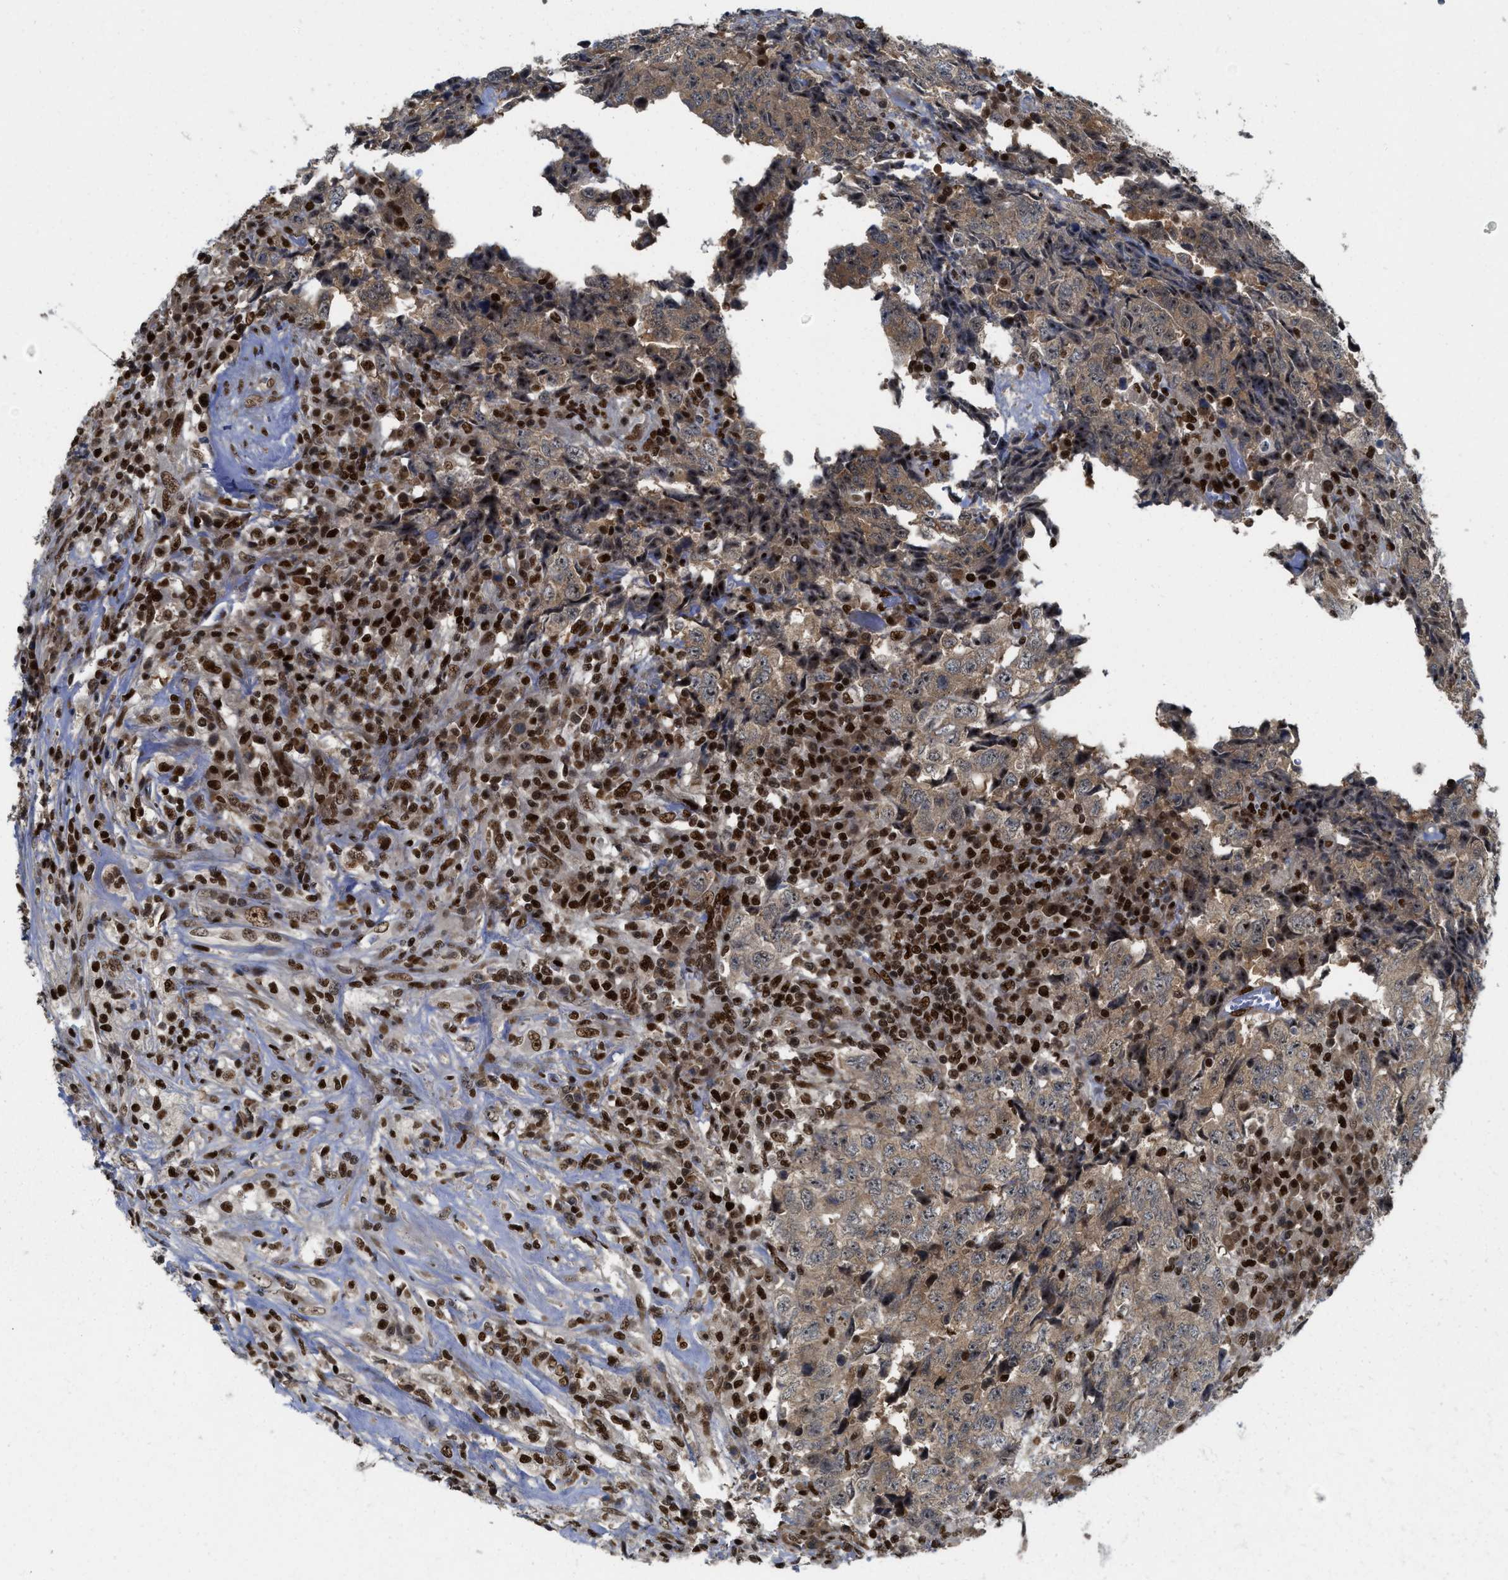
{"staining": {"intensity": "moderate", "quantity": ">75%", "location": "cytoplasmic/membranous,nuclear"}, "tissue": "testis cancer", "cell_type": "Tumor cells", "image_type": "cancer", "snomed": [{"axis": "morphology", "description": "Necrosis, NOS"}, {"axis": "morphology", "description": "Carcinoma, Embryonal, NOS"}, {"axis": "topography", "description": "Testis"}], "caption": "Testis embryonal carcinoma was stained to show a protein in brown. There is medium levels of moderate cytoplasmic/membranous and nuclear positivity in about >75% of tumor cells.", "gene": "RFX5", "patient": {"sex": "male", "age": 19}}